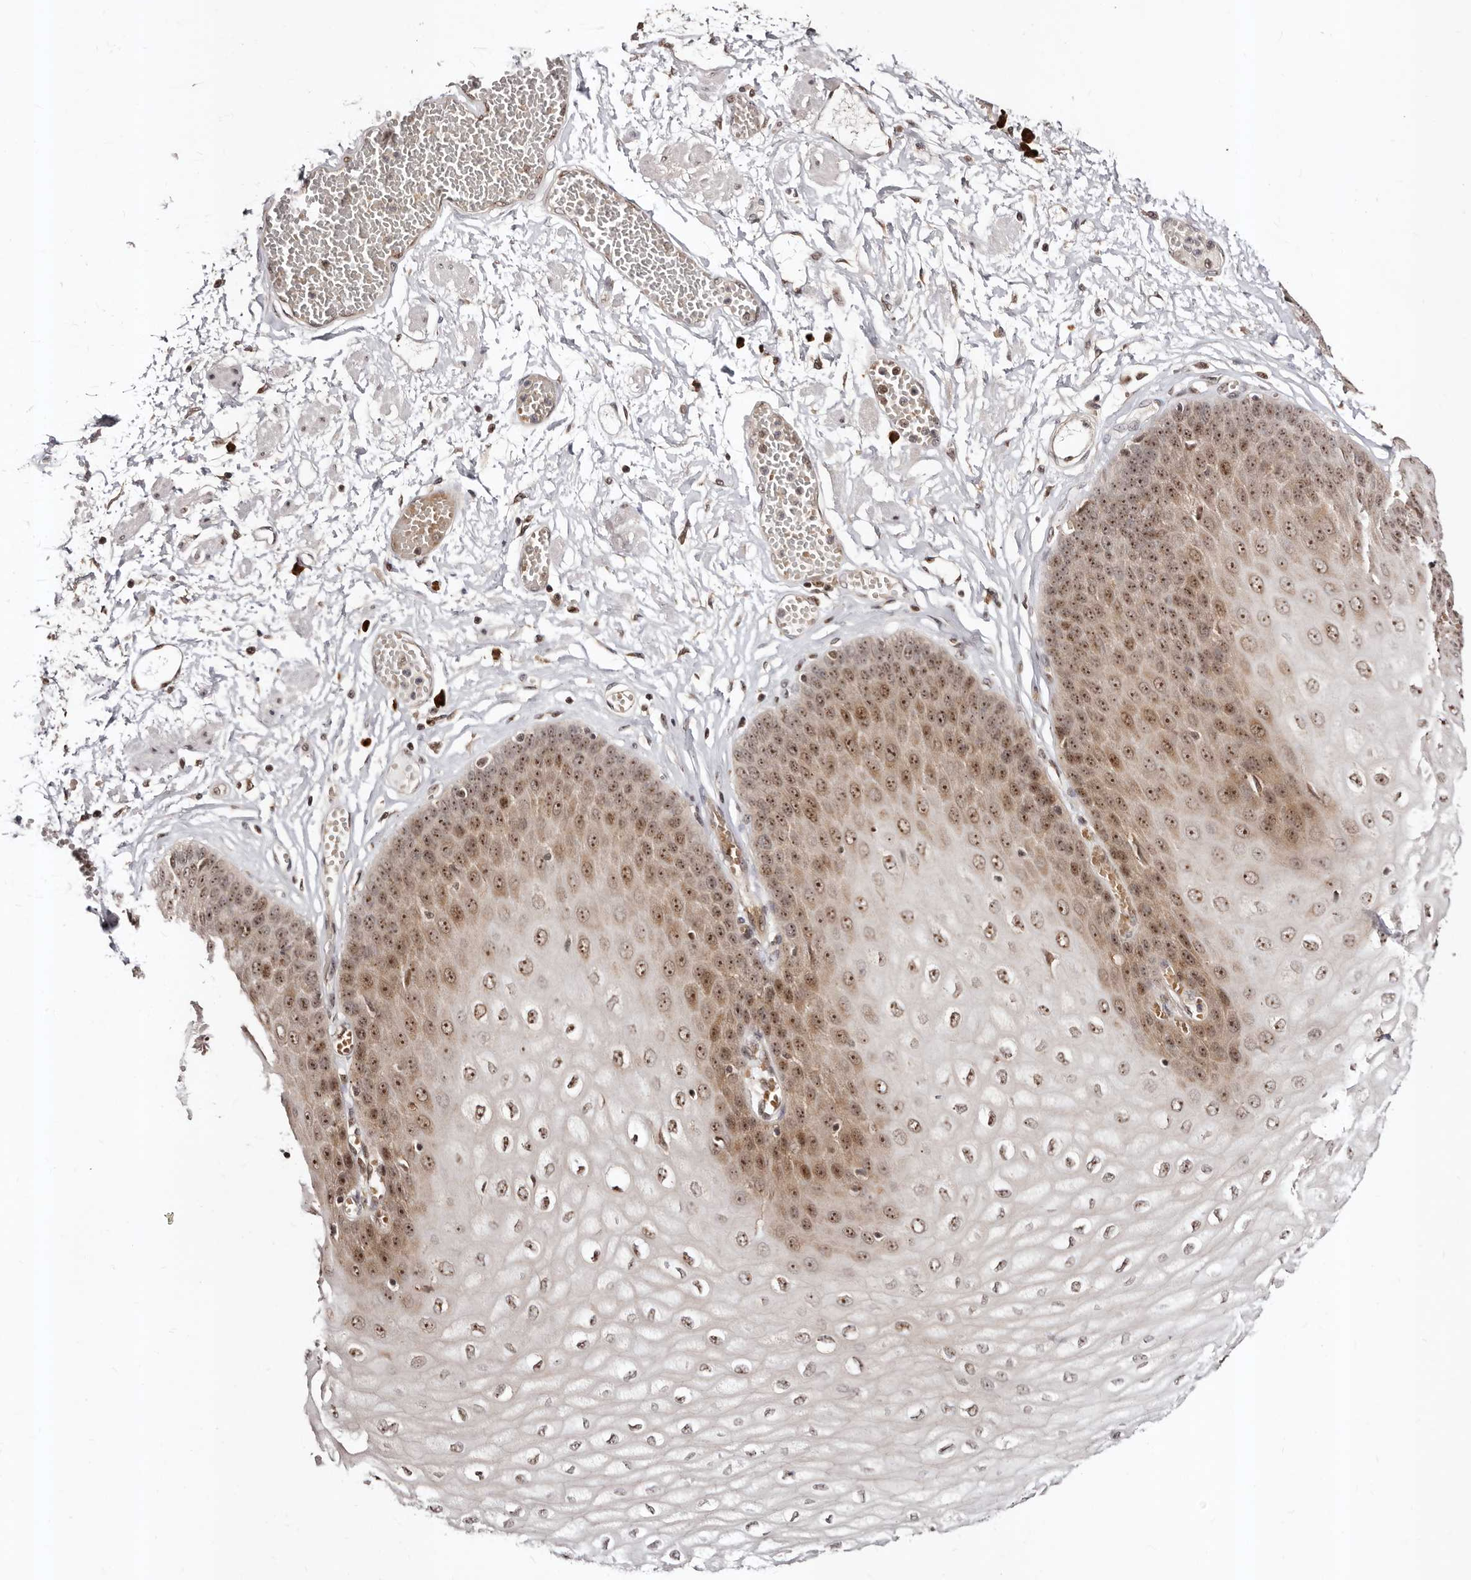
{"staining": {"intensity": "strong", "quantity": ">75%", "location": "cytoplasmic/membranous,nuclear"}, "tissue": "esophagus", "cell_type": "Squamous epithelial cells", "image_type": "normal", "snomed": [{"axis": "morphology", "description": "Normal tissue, NOS"}, {"axis": "topography", "description": "Esophagus"}], "caption": "A high-resolution histopathology image shows immunohistochemistry staining of normal esophagus, which displays strong cytoplasmic/membranous,nuclear expression in about >75% of squamous epithelial cells.", "gene": "APOL6", "patient": {"sex": "male", "age": 60}}